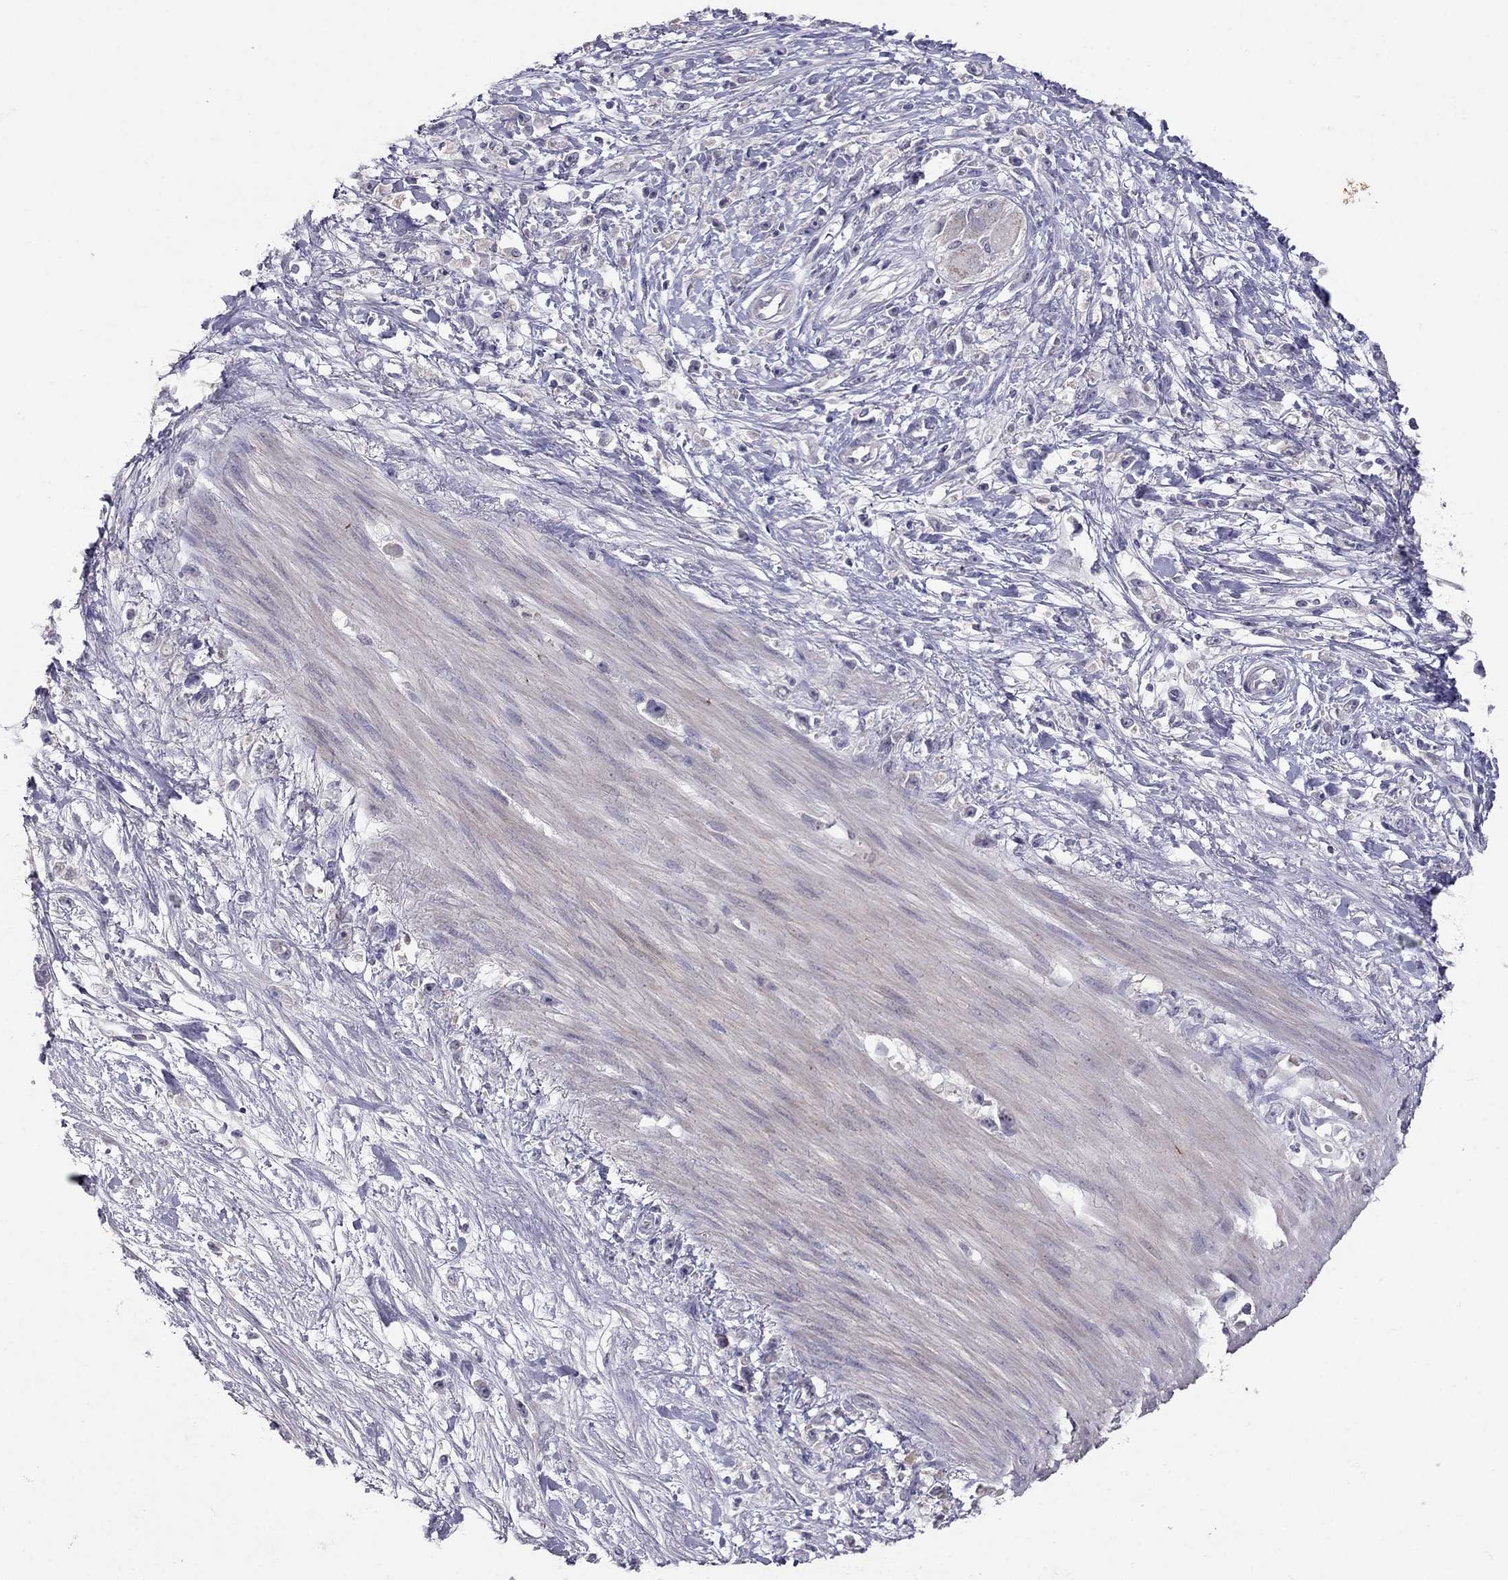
{"staining": {"intensity": "negative", "quantity": "none", "location": "none"}, "tissue": "stomach cancer", "cell_type": "Tumor cells", "image_type": "cancer", "snomed": [{"axis": "morphology", "description": "Adenocarcinoma, NOS"}, {"axis": "topography", "description": "Stomach"}], "caption": "The image reveals no significant staining in tumor cells of stomach adenocarcinoma.", "gene": "FST", "patient": {"sex": "female", "age": 59}}